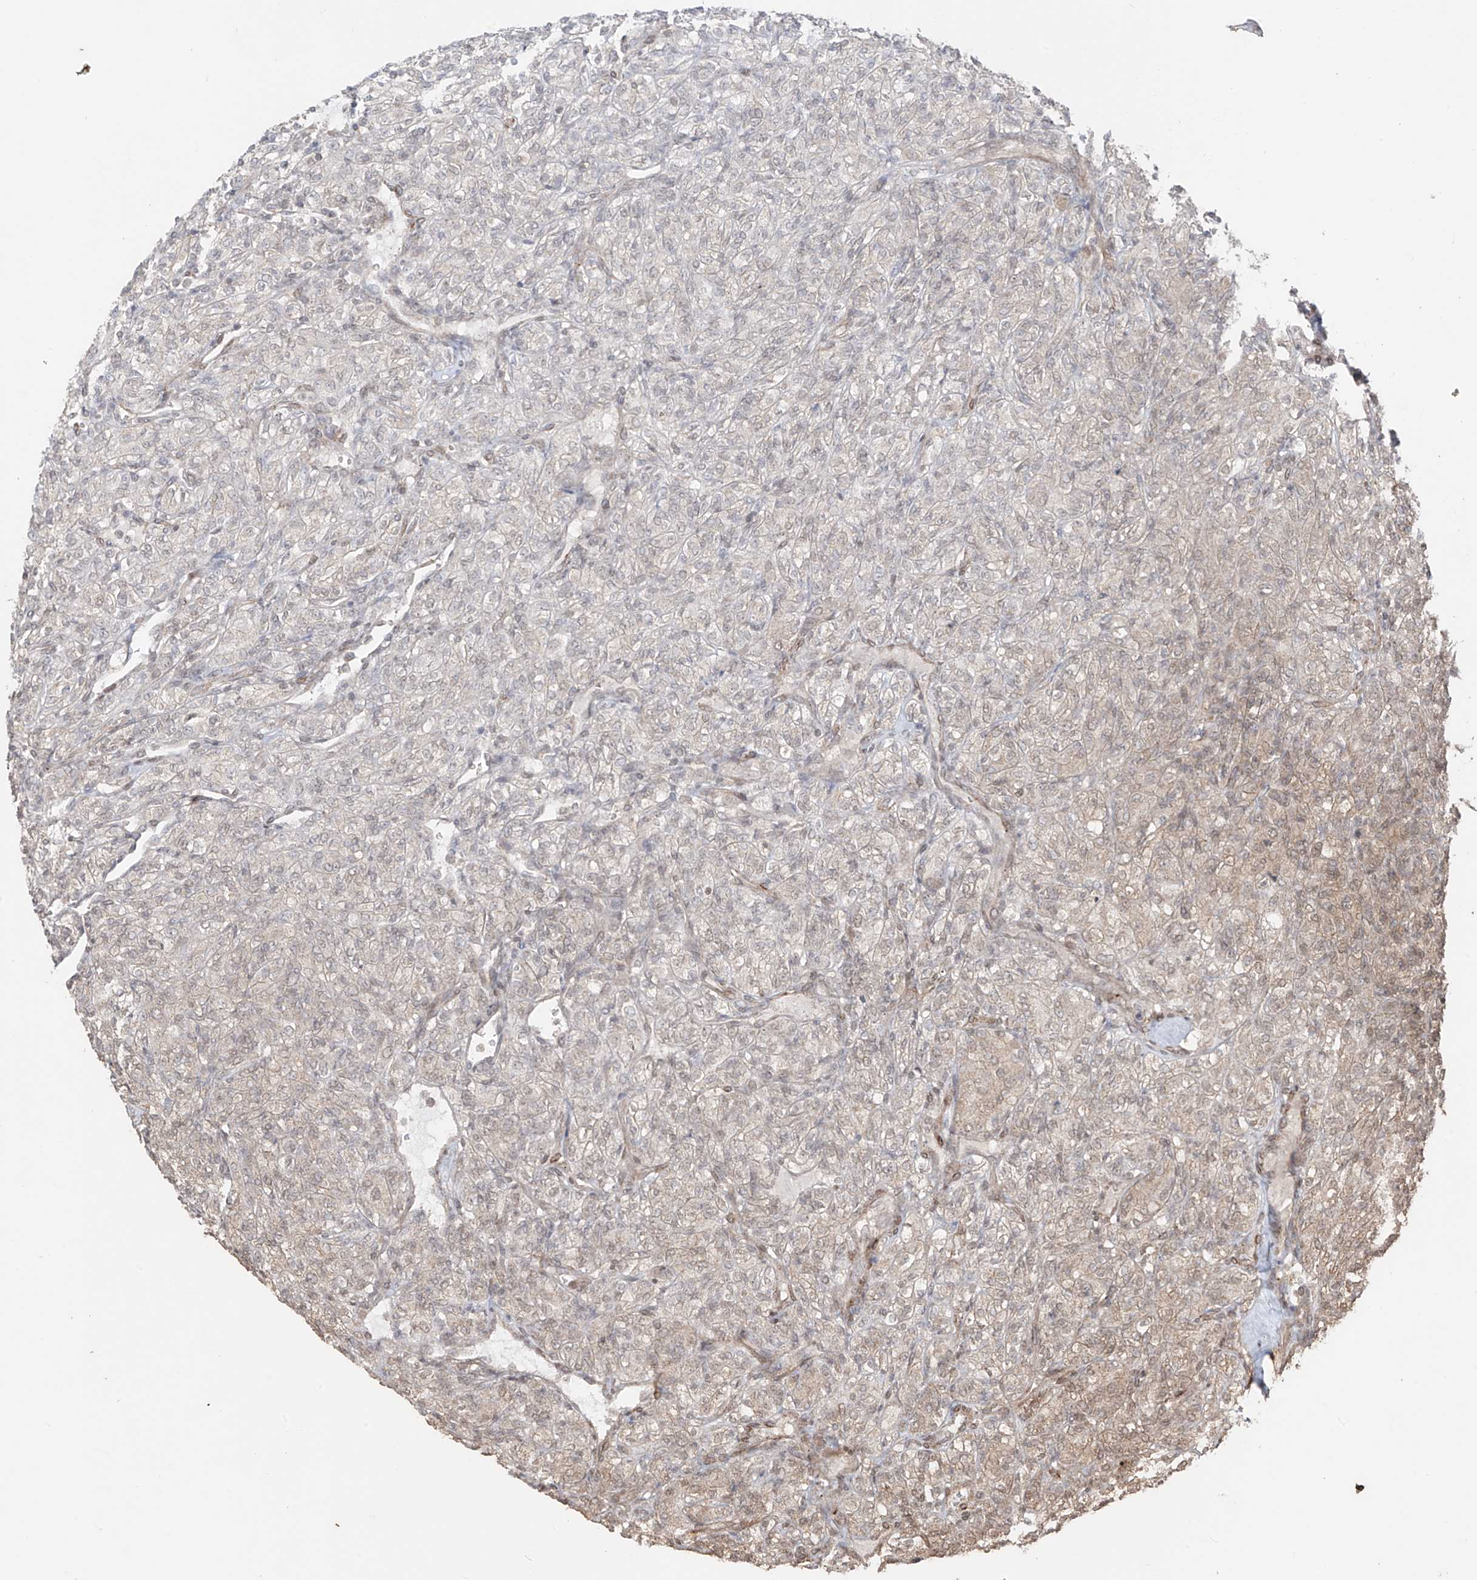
{"staining": {"intensity": "weak", "quantity": "<25%", "location": "cytoplasmic/membranous,nuclear"}, "tissue": "renal cancer", "cell_type": "Tumor cells", "image_type": "cancer", "snomed": [{"axis": "morphology", "description": "Adenocarcinoma, NOS"}, {"axis": "topography", "description": "Kidney"}], "caption": "Tumor cells show no significant protein staining in renal cancer. The staining was performed using DAB to visualize the protein expression in brown, while the nuclei were stained in blue with hematoxylin (Magnification: 20x).", "gene": "TTLL5", "patient": {"sex": "male", "age": 77}}